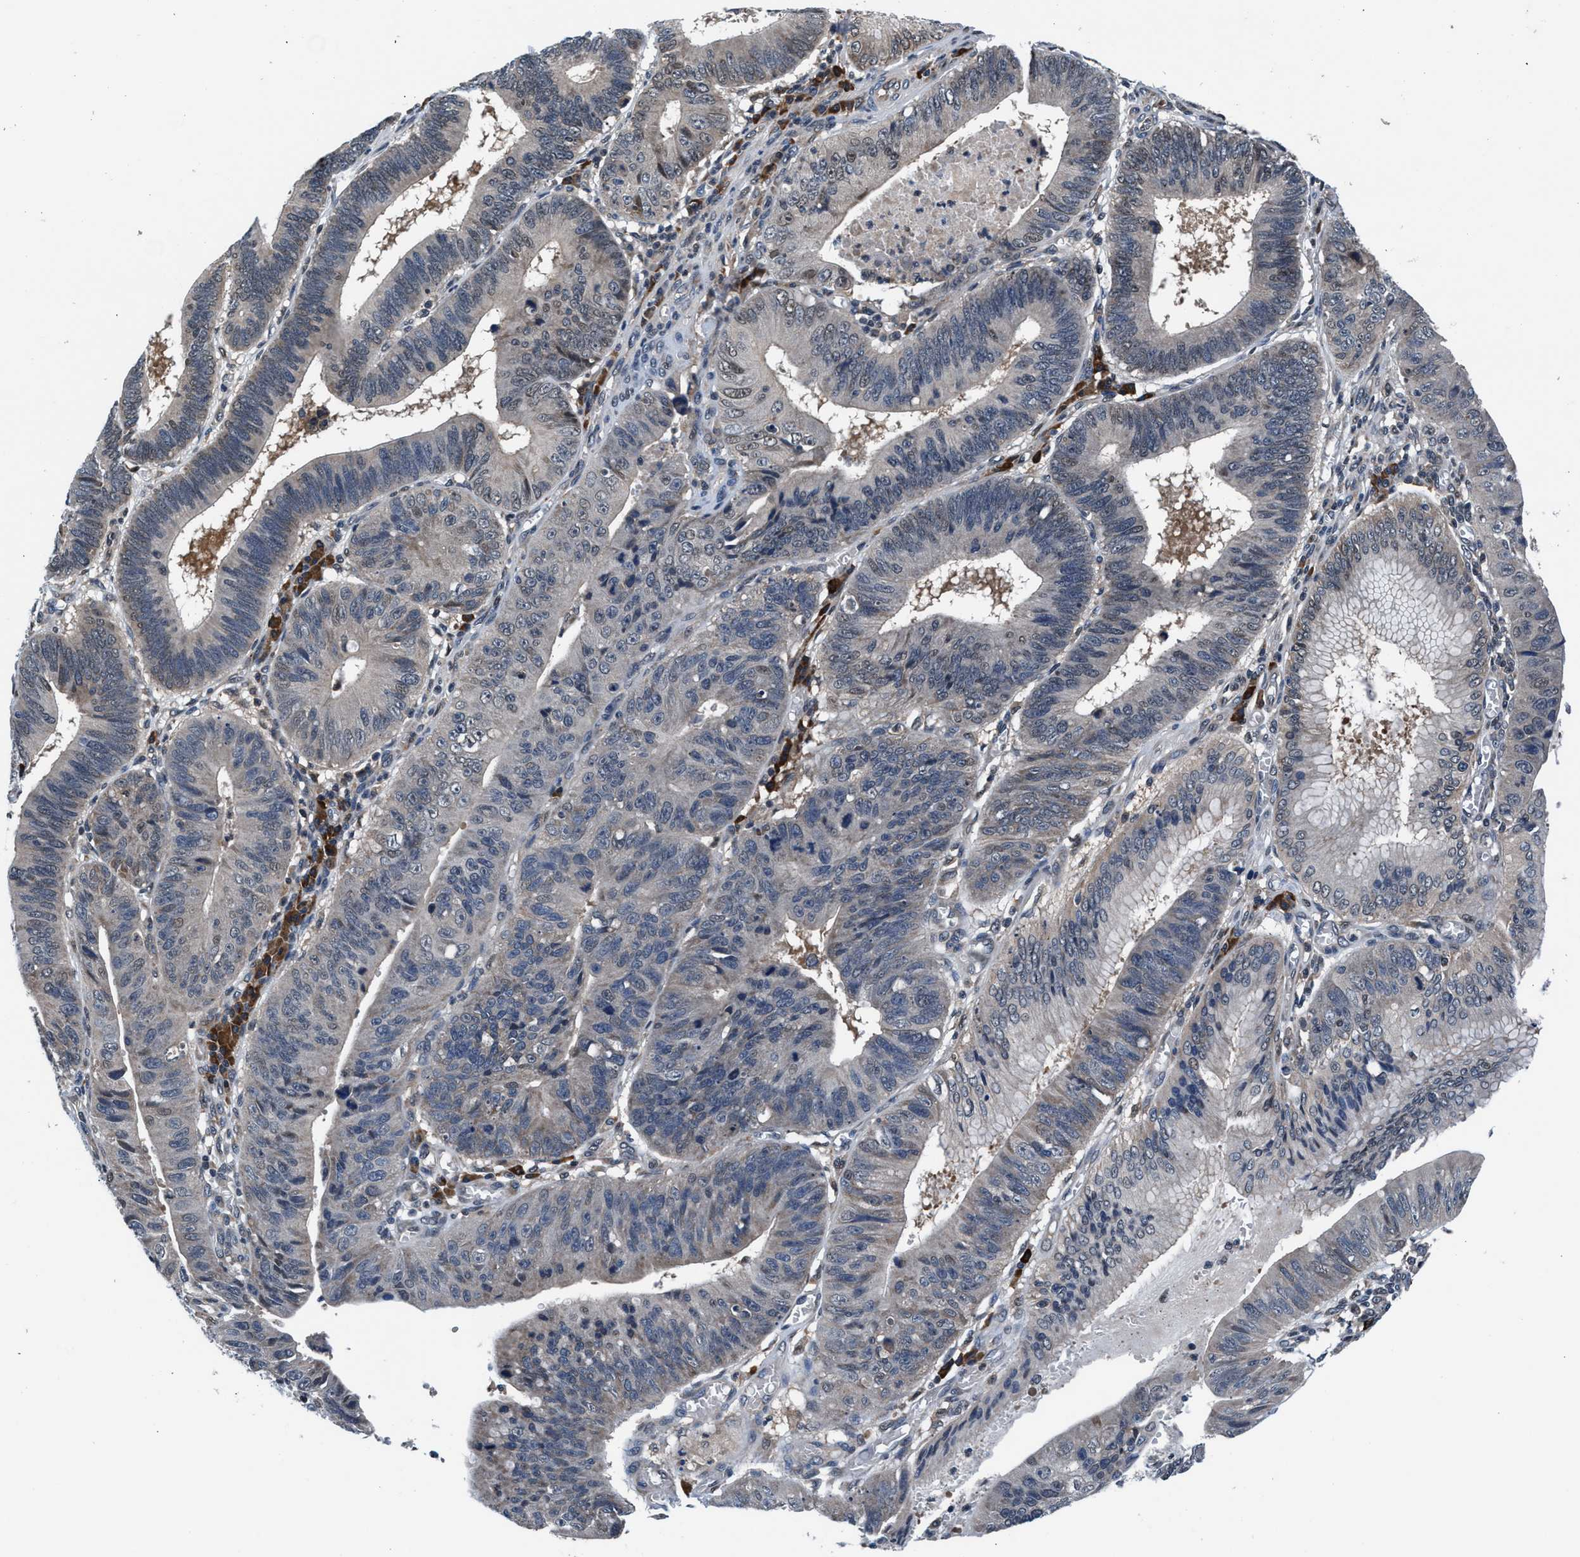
{"staining": {"intensity": "weak", "quantity": "<25%", "location": "cytoplasmic/membranous"}, "tissue": "stomach cancer", "cell_type": "Tumor cells", "image_type": "cancer", "snomed": [{"axis": "morphology", "description": "Adenocarcinoma, NOS"}, {"axis": "topography", "description": "Stomach"}], "caption": "This is an immunohistochemistry photomicrograph of human stomach adenocarcinoma. There is no positivity in tumor cells.", "gene": "PRPSAP2", "patient": {"sex": "male", "age": 59}}